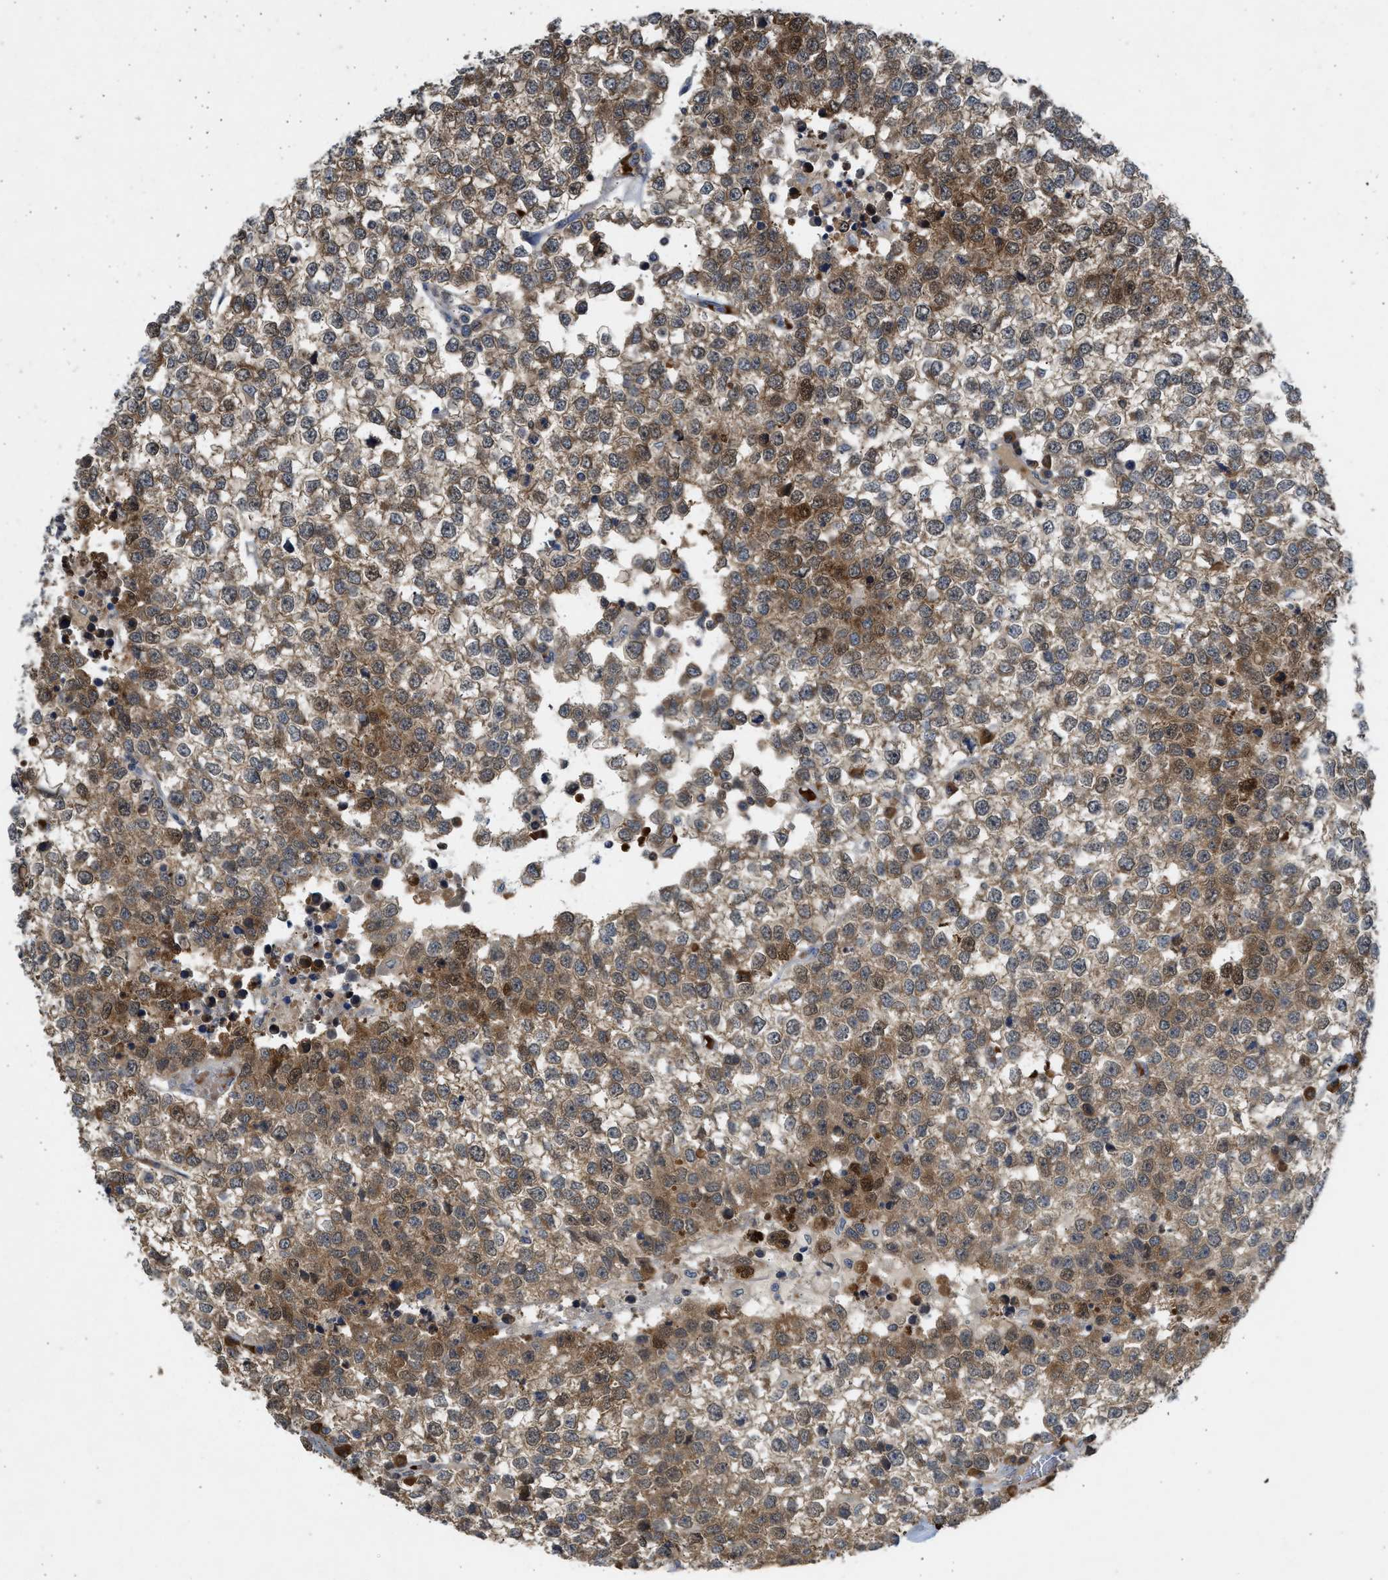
{"staining": {"intensity": "moderate", "quantity": ">75%", "location": "cytoplasmic/membranous"}, "tissue": "testis cancer", "cell_type": "Tumor cells", "image_type": "cancer", "snomed": [{"axis": "morphology", "description": "Seminoma, NOS"}, {"axis": "topography", "description": "Testis"}], "caption": "Immunohistochemical staining of human seminoma (testis) exhibits medium levels of moderate cytoplasmic/membranous positivity in about >75% of tumor cells.", "gene": "MAPK7", "patient": {"sex": "male", "age": 65}}